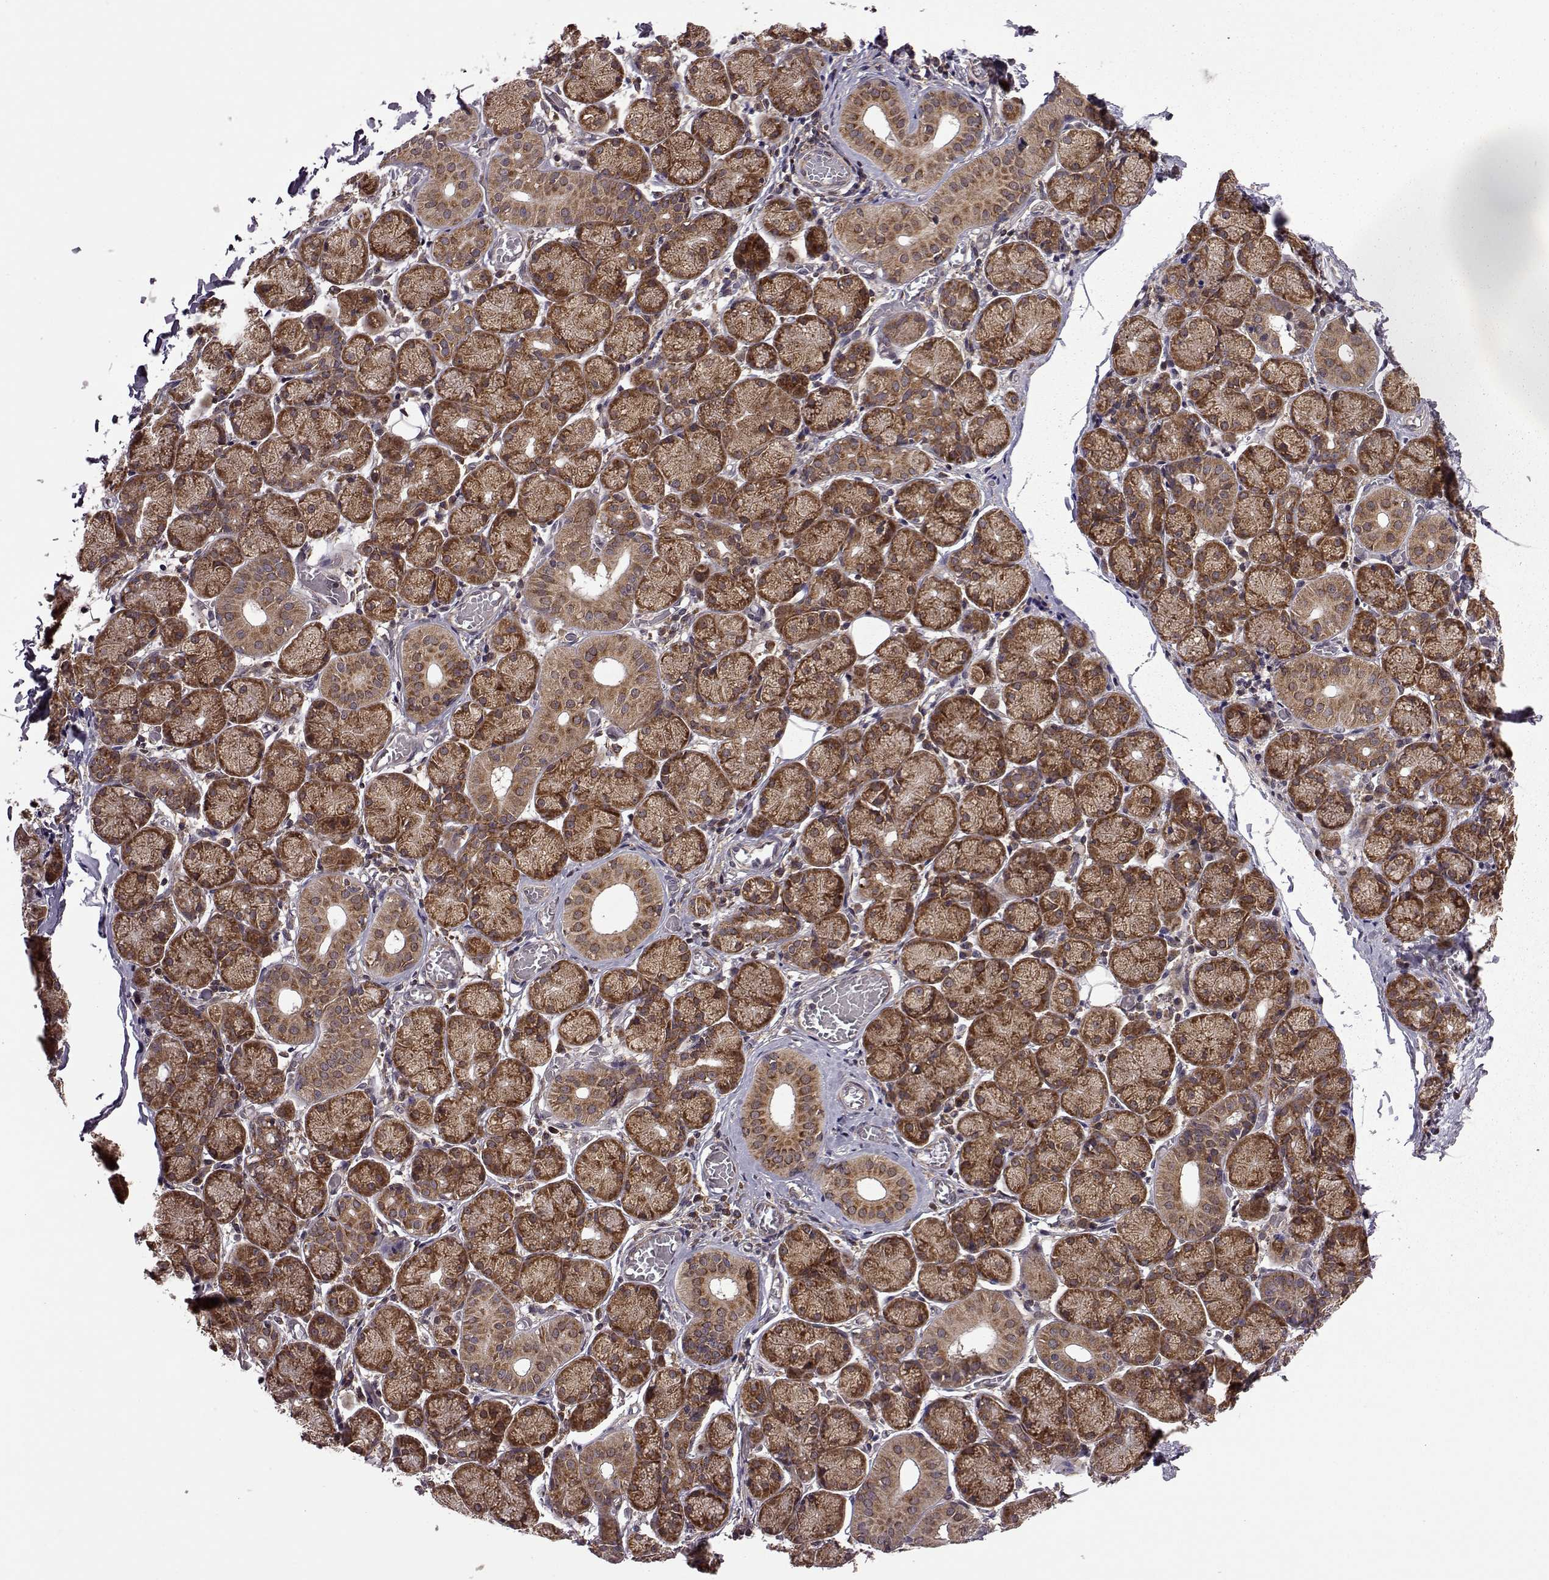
{"staining": {"intensity": "strong", "quantity": ">75%", "location": "cytoplasmic/membranous"}, "tissue": "salivary gland", "cell_type": "Glandular cells", "image_type": "normal", "snomed": [{"axis": "morphology", "description": "Normal tissue, NOS"}, {"axis": "topography", "description": "Salivary gland"}, {"axis": "topography", "description": "Peripheral nerve tissue"}], "caption": "A high amount of strong cytoplasmic/membranous staining is identified in approximately >75% of glandular cells in benign salivary gland. The staining was performed using DAB to visualize the protein expression in brown, while the nuclei were stained in blue with hematoxylin (Magnification: 20x).", "gene": "URI1", "patient": {"sex": "female", "age": 24}}